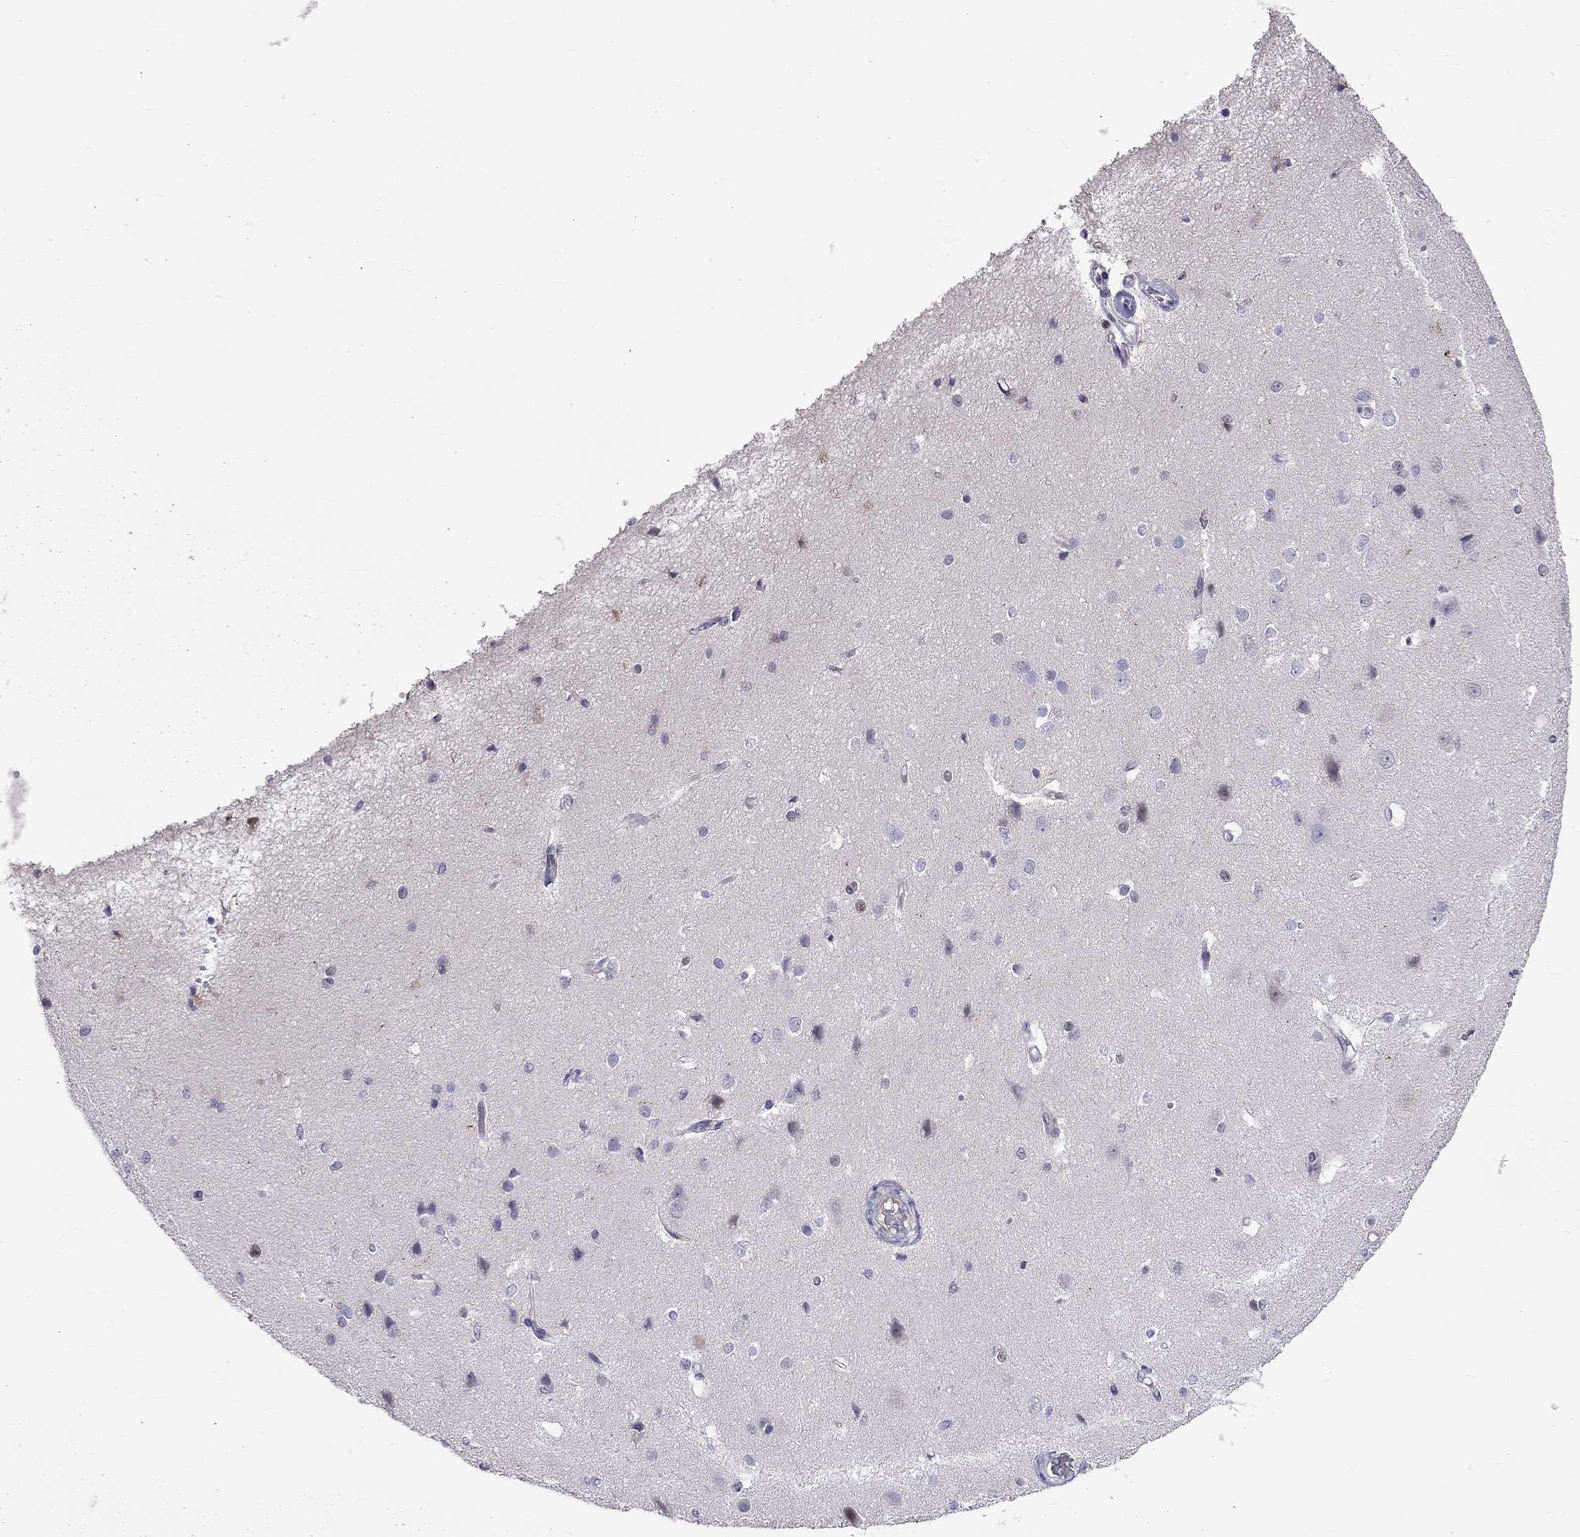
{"staining": {"intensity": "negative", "quantity": "none", "location": "none"}, "tissue": "cerebral cortex", "cell_type": "Endothelial cells", "image_type": "normal", "snomed": [{"axis": "morphology", "description": "Normal tissue, NOS"}, {"axis": "topography", "description": "Cerebral cortex"}], "caption": "IHC photomicrograph of normal cerebral cortex: cerebral cortex stained with DAB displays no significant protein expression in endothelial cells. (IHC, brightfield microscopy, high magnification).", "gene": "RTL9", "patient": {"sex": "male", "age": 37}}